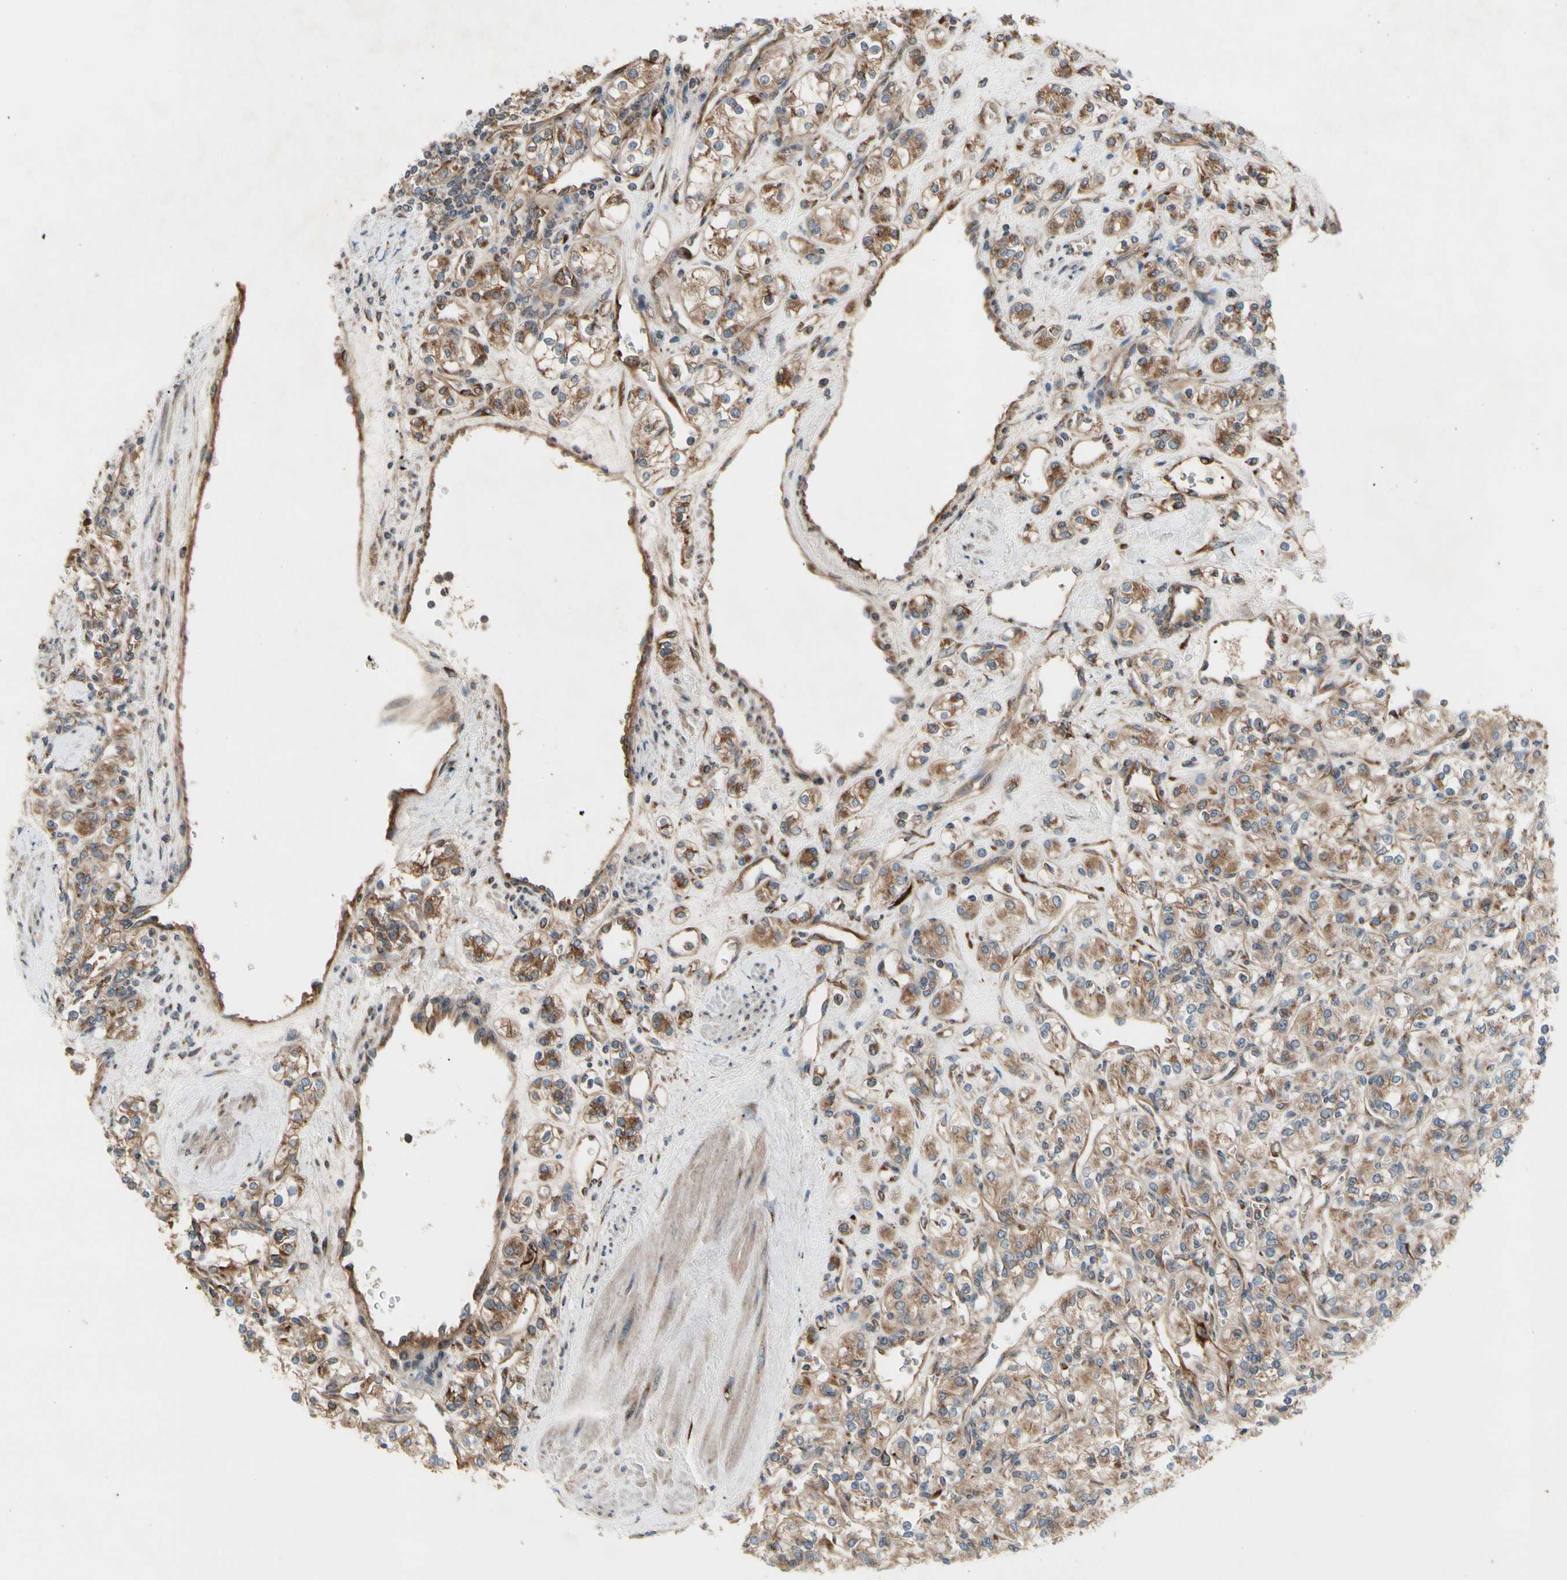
{"staining": {"intensity": "moderate", "quantity": ">75%", "location": "cytoplasmic/membranous"}, "tissue": "renal cancer", "cell_type": "Tumor cells", "image_type": "cancer", "snomed": [{"axis": "morphology", "description": "Adenocarcinoma, NOS"}, {"axis": "topography", "description": "Kidney"}], "caption": "DAB immunohistochemical staining of renal cancer (adenocarcinoma) shows moderate cytoplasmic/membranous protein expression in about >75% of tumor cells. The protein of interest is shown in brown color, while the nuclei are stained blue.", "gene": "SLC39A9", "patient": {"sex": "male", "age": 77}}